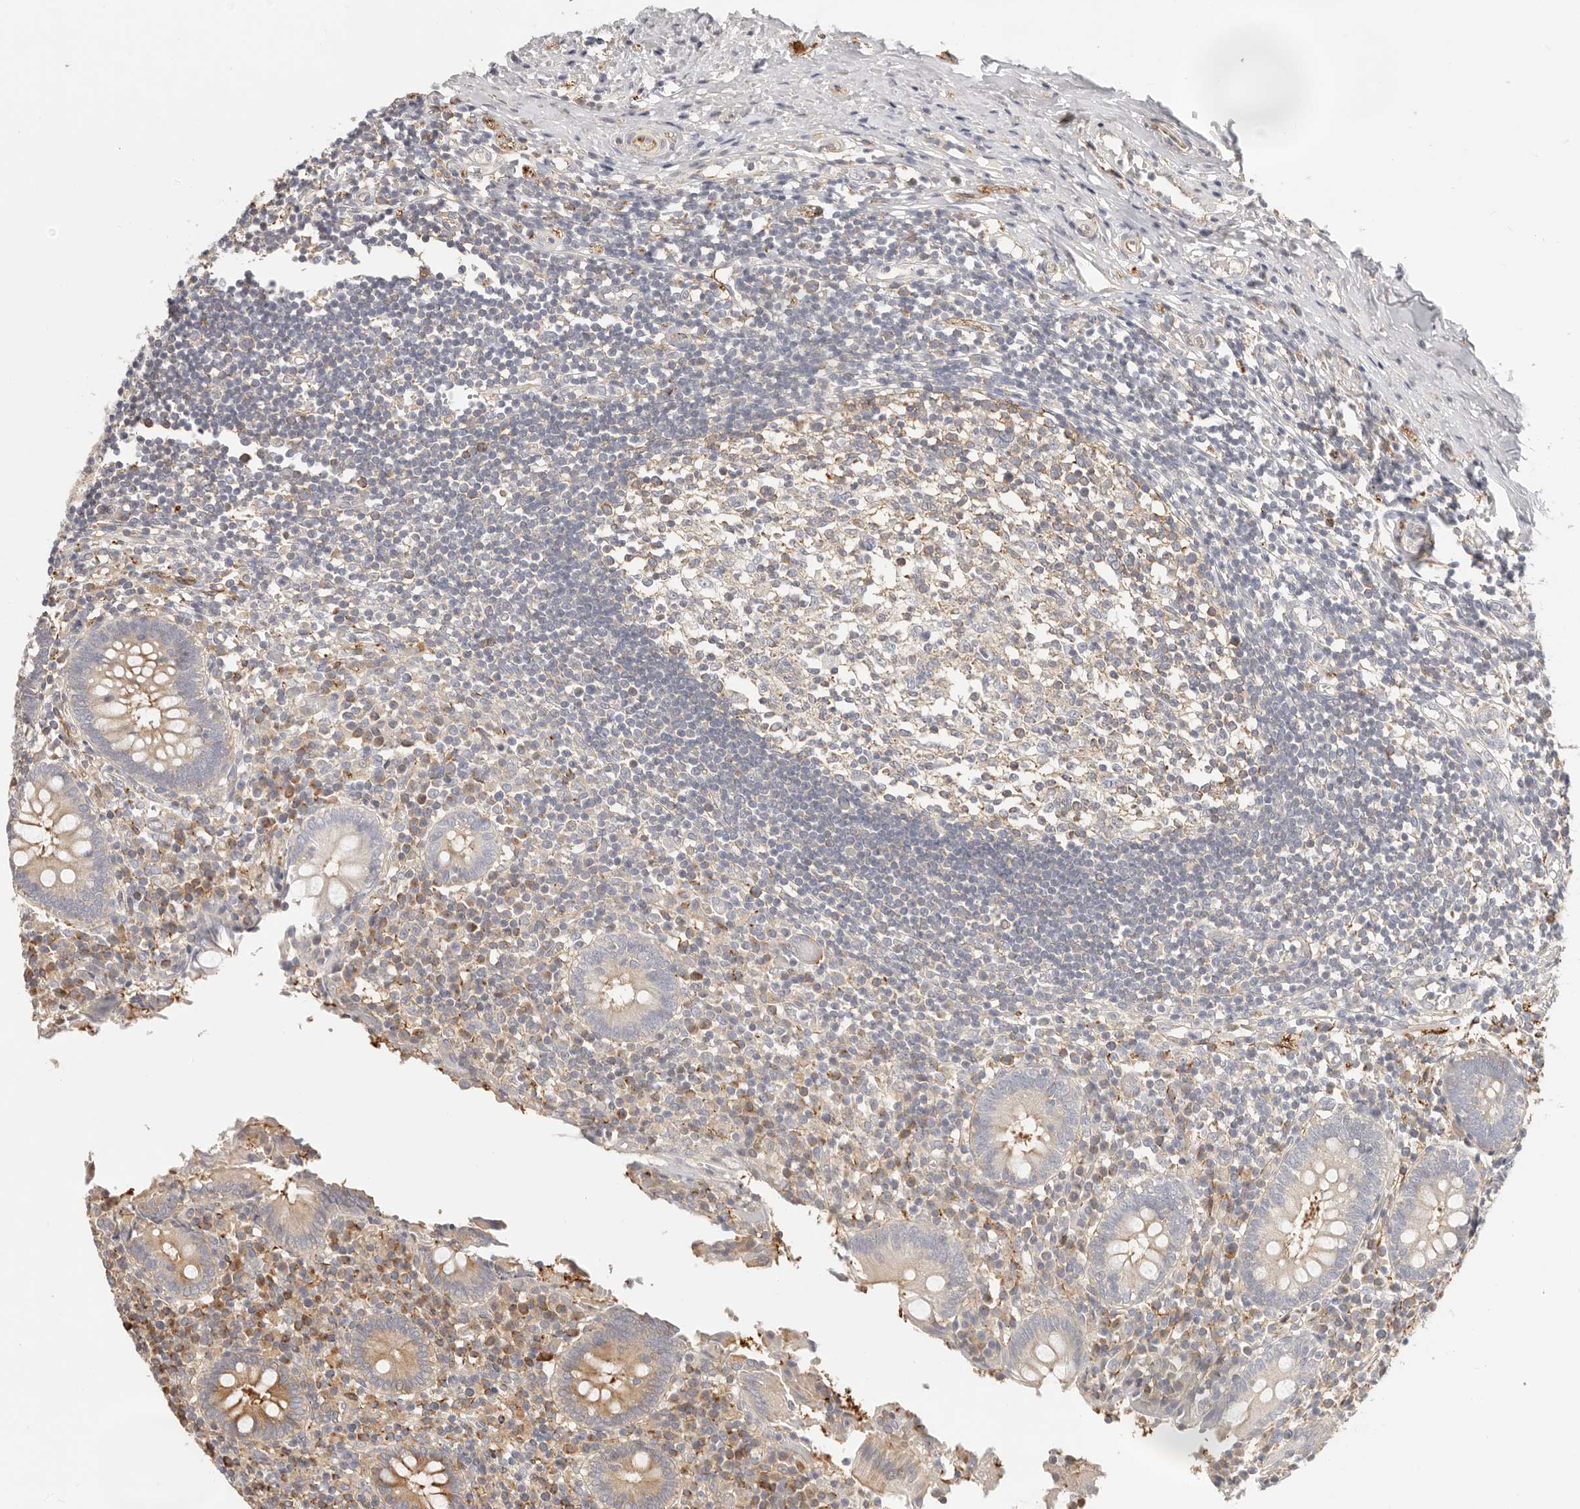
{"staining": {"intensity": "moderate", "quantity": "<25%", "location": "cytoplasmic/membranous"}, "tissue": "appendix", "cell_type": "Glandular cells", "image_type": "normal", "snomed": [{"axis": "morphology", "description": "Normal tissue, NOS"}, {"axis": "topography", "description": "Appendix"}], "caption": "Glandular cells show low levels of moderate cytoplasmic/membranous positivity in about <25% of cells in normal appendix. The staining was performed using DAB (3,3'-diaminobenzidine) to visualize the protein expression in brown, while the nuclei were stained in blue with hematoxylin (Magnification: 20x).", "gene": "DTNBP1", "patient": {"sex": "female", "age": 17}}